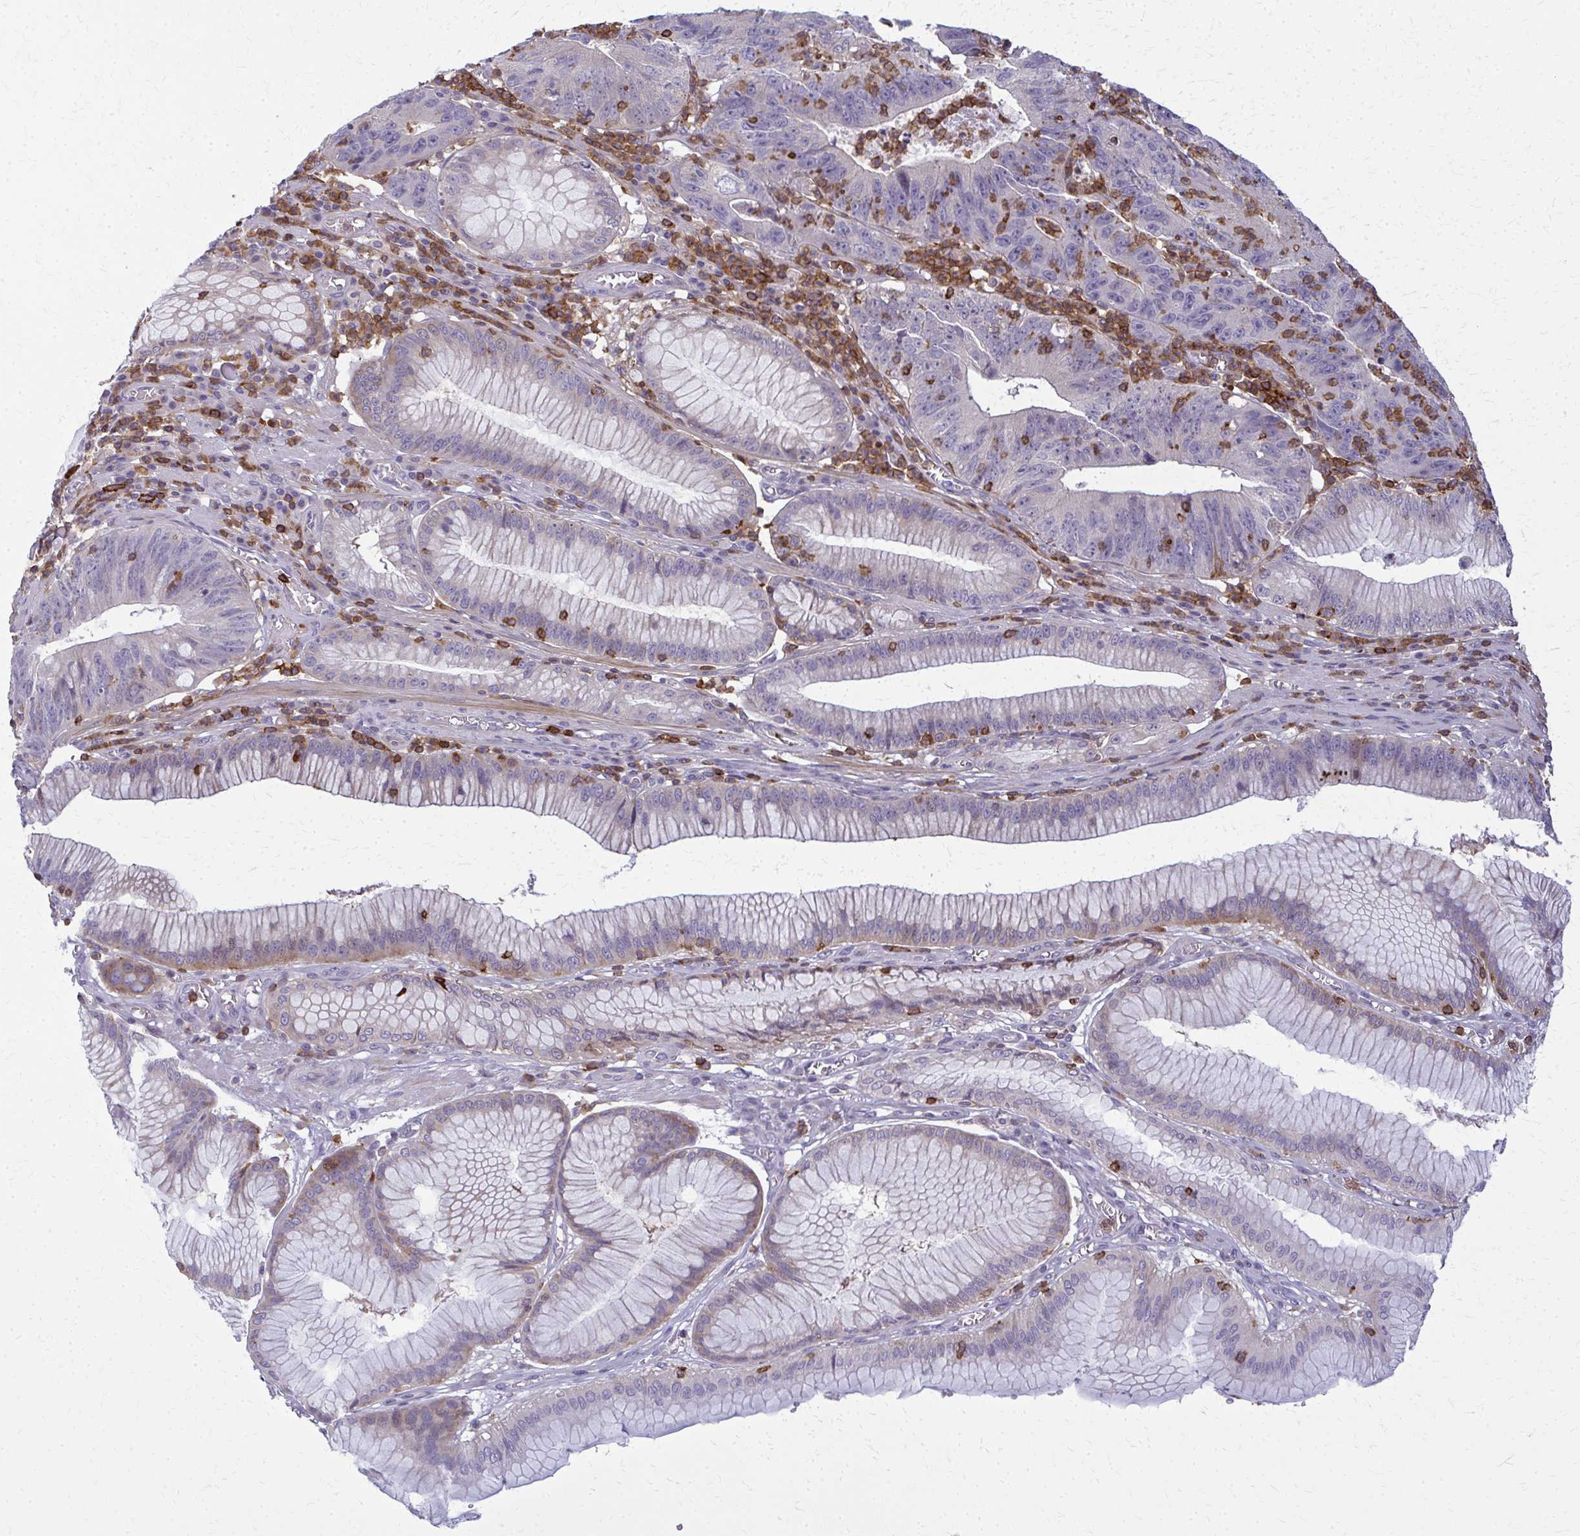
{"staining": {"intensity": "negative", "quantity": "none", "location": "none"}, "tissue": "stomach cancer", "cell_type": "Tumor cells", "image_type": "cancer", "snomed": [{"axis": "morphology", "description": "Adenocarcinoma, NOS"}, {"axis": "topography", "description": "Stomach"}], "caption": "Photomicrograph shows no significant protein positivity in tumor cells of stomach cancer (adenocarcinoma).", "gene": "AP5M1", "patient": {"sex": "male", "age": 59}}